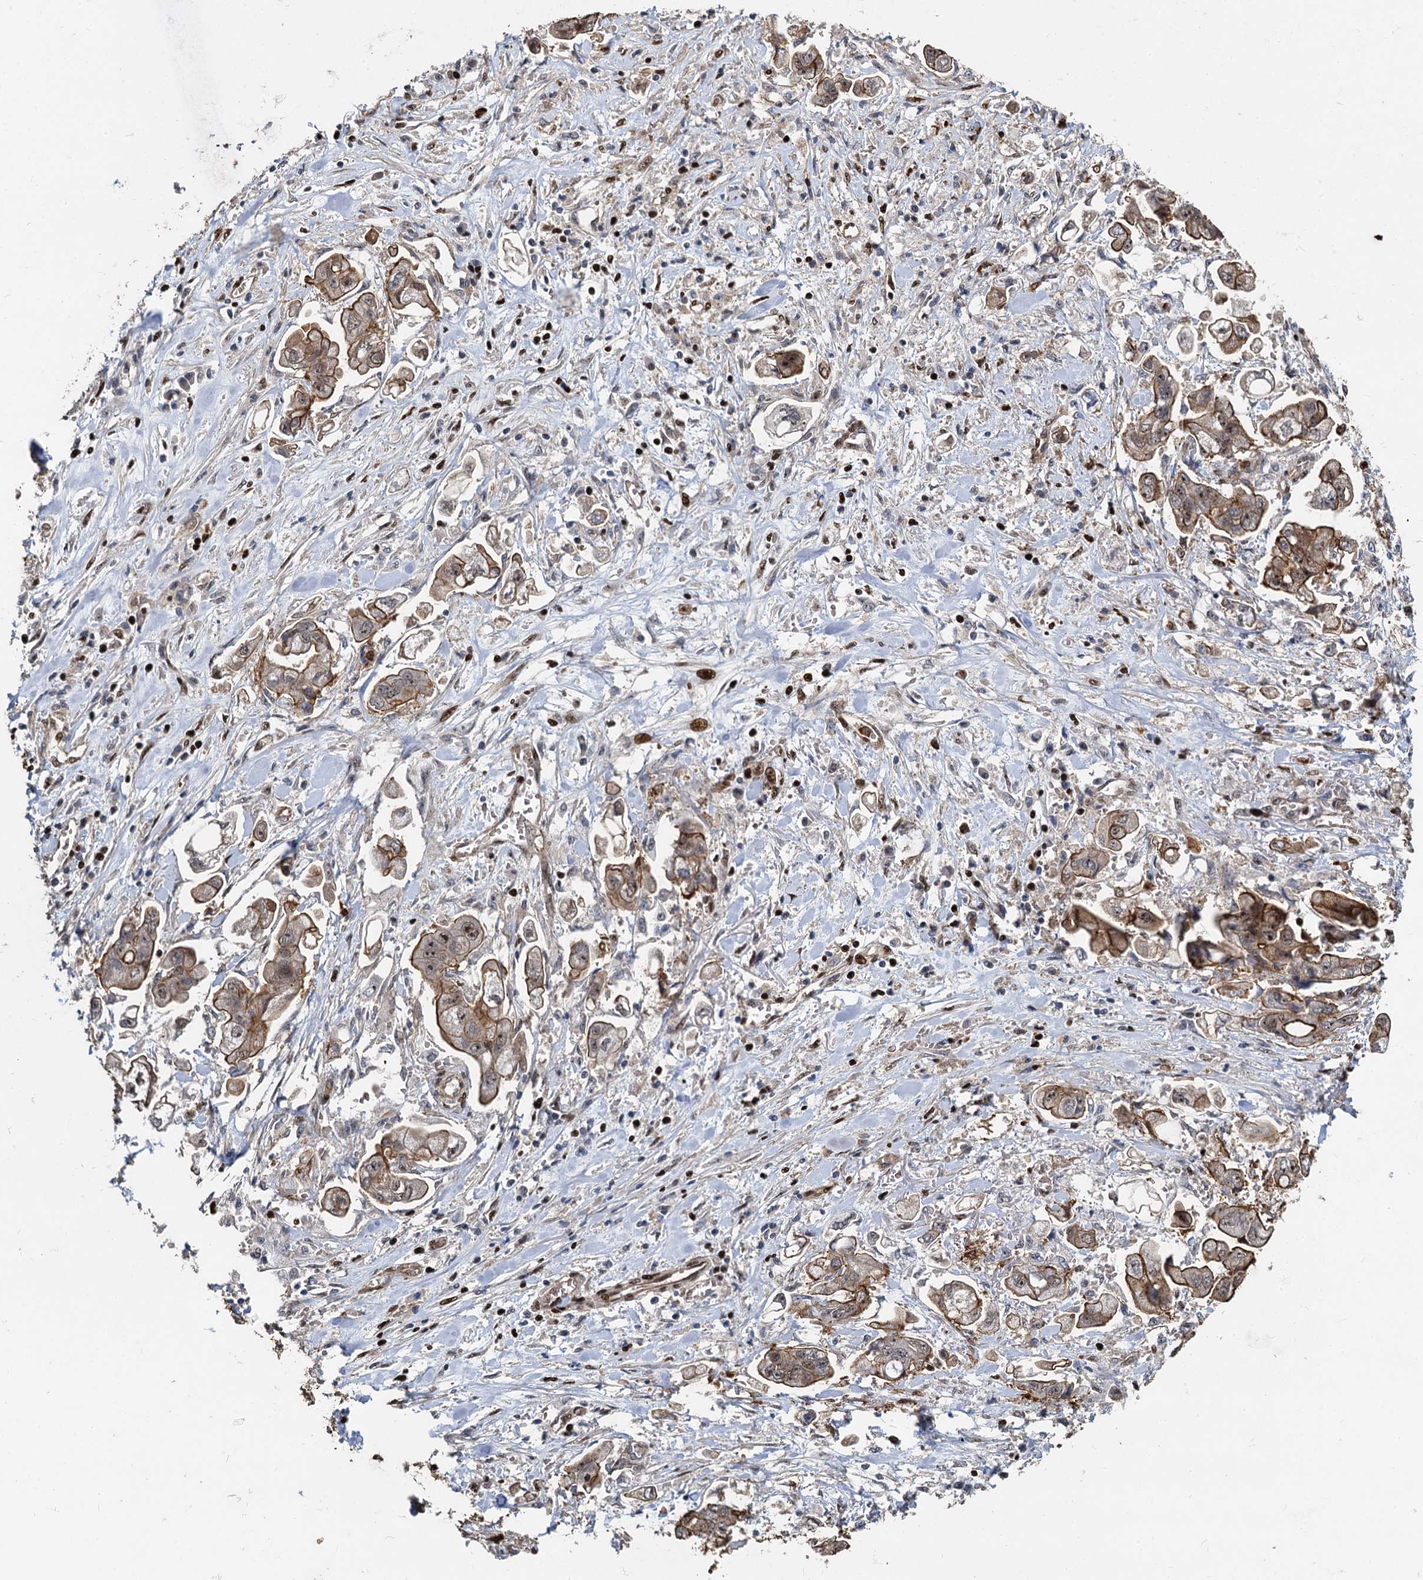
{"staining": {"intensity": "moderate", "quantity": ">75%", "location": "cytoplasmic/membranous,nuclear"}, "tissue": "stomach cancer", "cell_type": "Tumor cells", "image_type": "cancer", "snomed": [{"axis": "morphology", "description": "Adenocarcinoma, NOS"}, {"axis": "topography", "description": "Stomach"}], "caption": "DAB (3,3'-diaminobenzidine) immunohistochemical staining of human stomach cancer (adenocarcinoma) demonstrates moderate cytoplasmic/membranous and nuclear protein expression in approximately >75% of tumor cells.", "gene": "ANKRD49", "patient": {"sex": "male", "age": 62}}